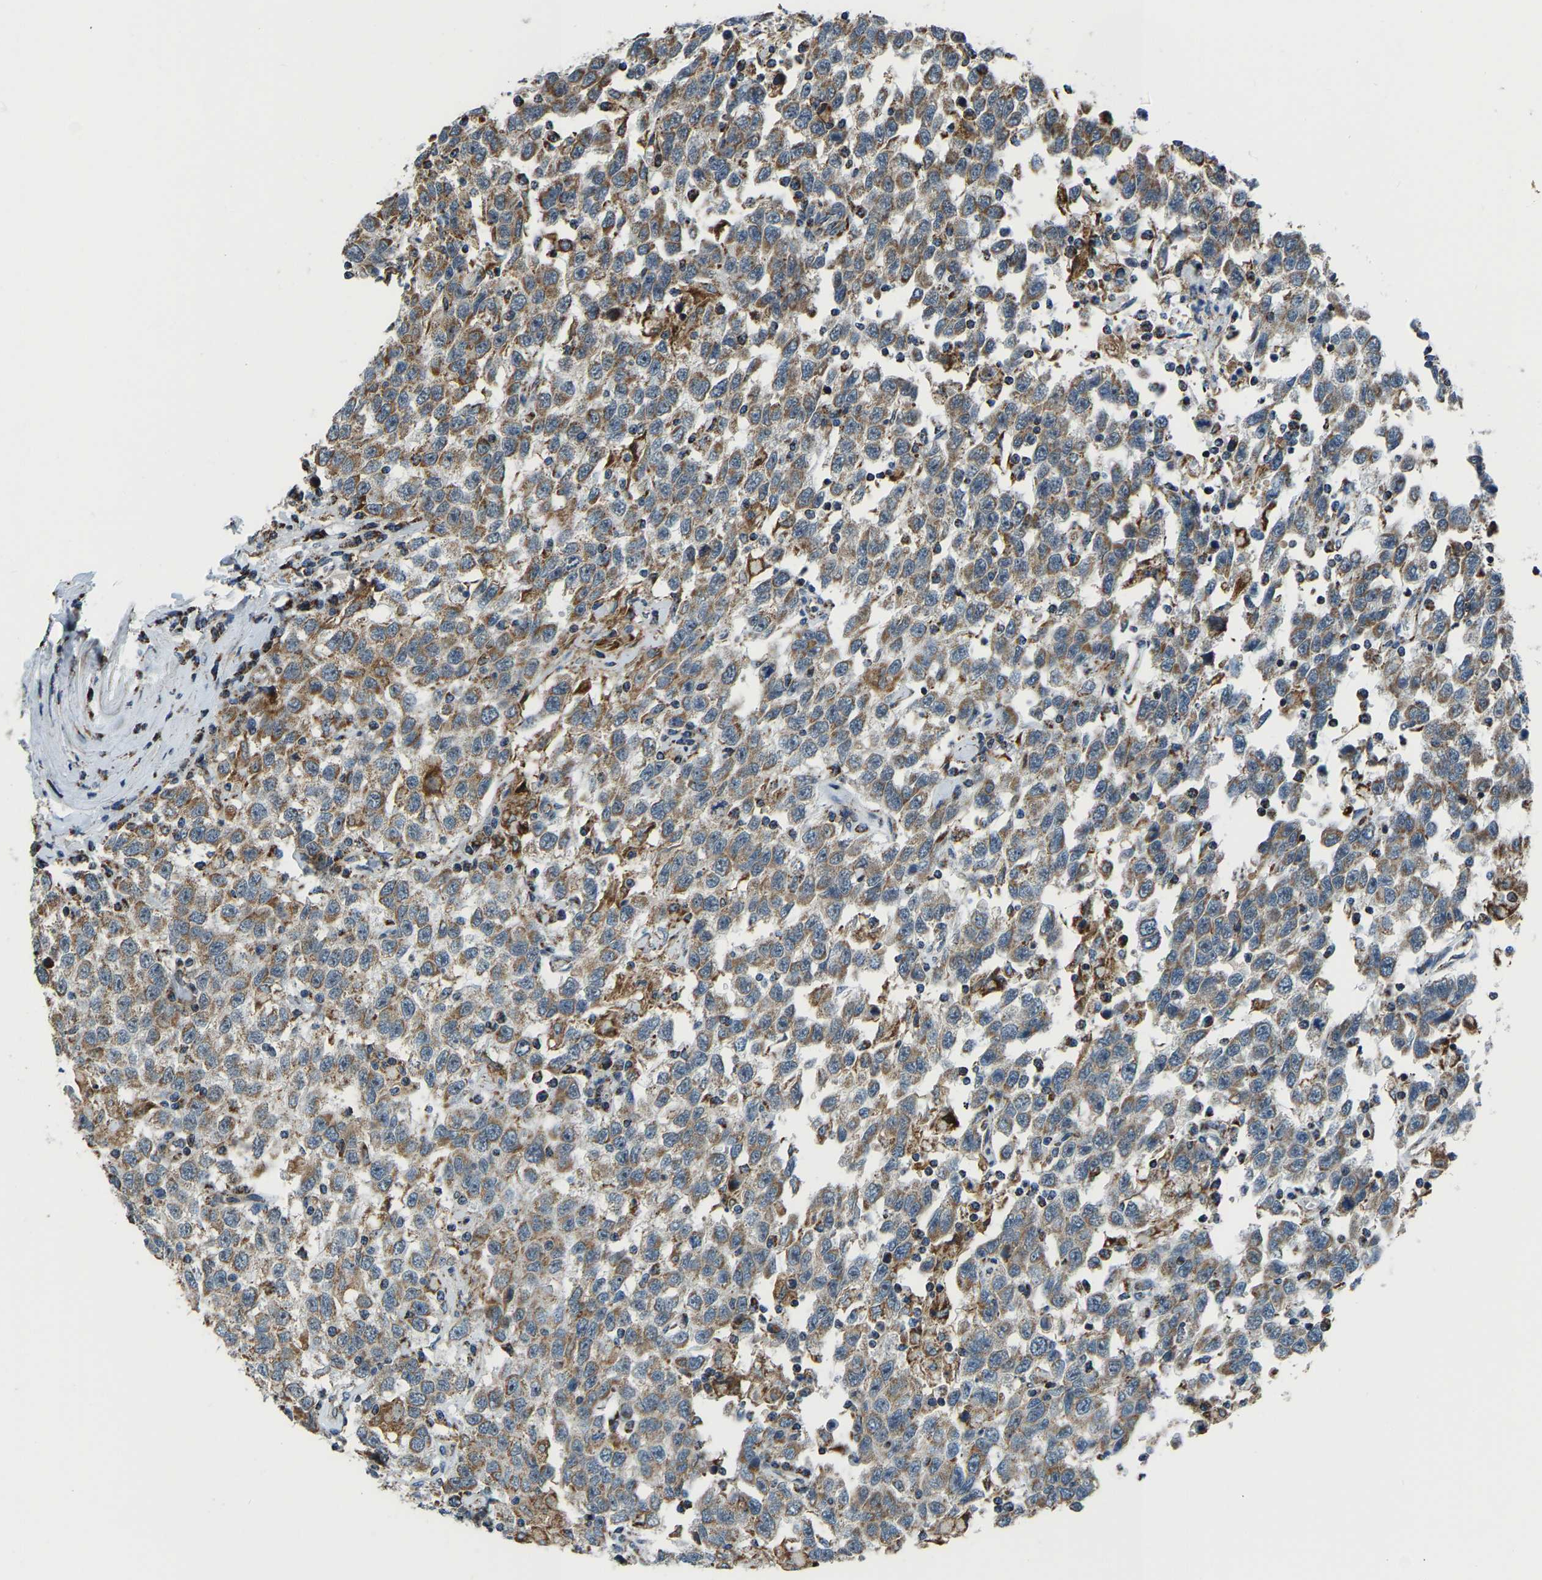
{"staining": {"intensity": "moderate", "quantity": ">75%", "location": "cytoplasmic/membranous"}, "tissue": "testis cancer", "cell_type": "Tumor cells", "image_type": "cancer", "snomed": [{"axis": "morphology", "description": "Seminoma, NOS"}, {"axis": "topography", "description": "Testis"}], "caption": "Approximately >75% of tumor cells in testis seminoma demonstrate moderate cytoplasmic/membranous protein positivity as visualized by brown immunohistochemical staining.", "gene": "RBM33", "patient": {"sex": "male", "age": 41}}